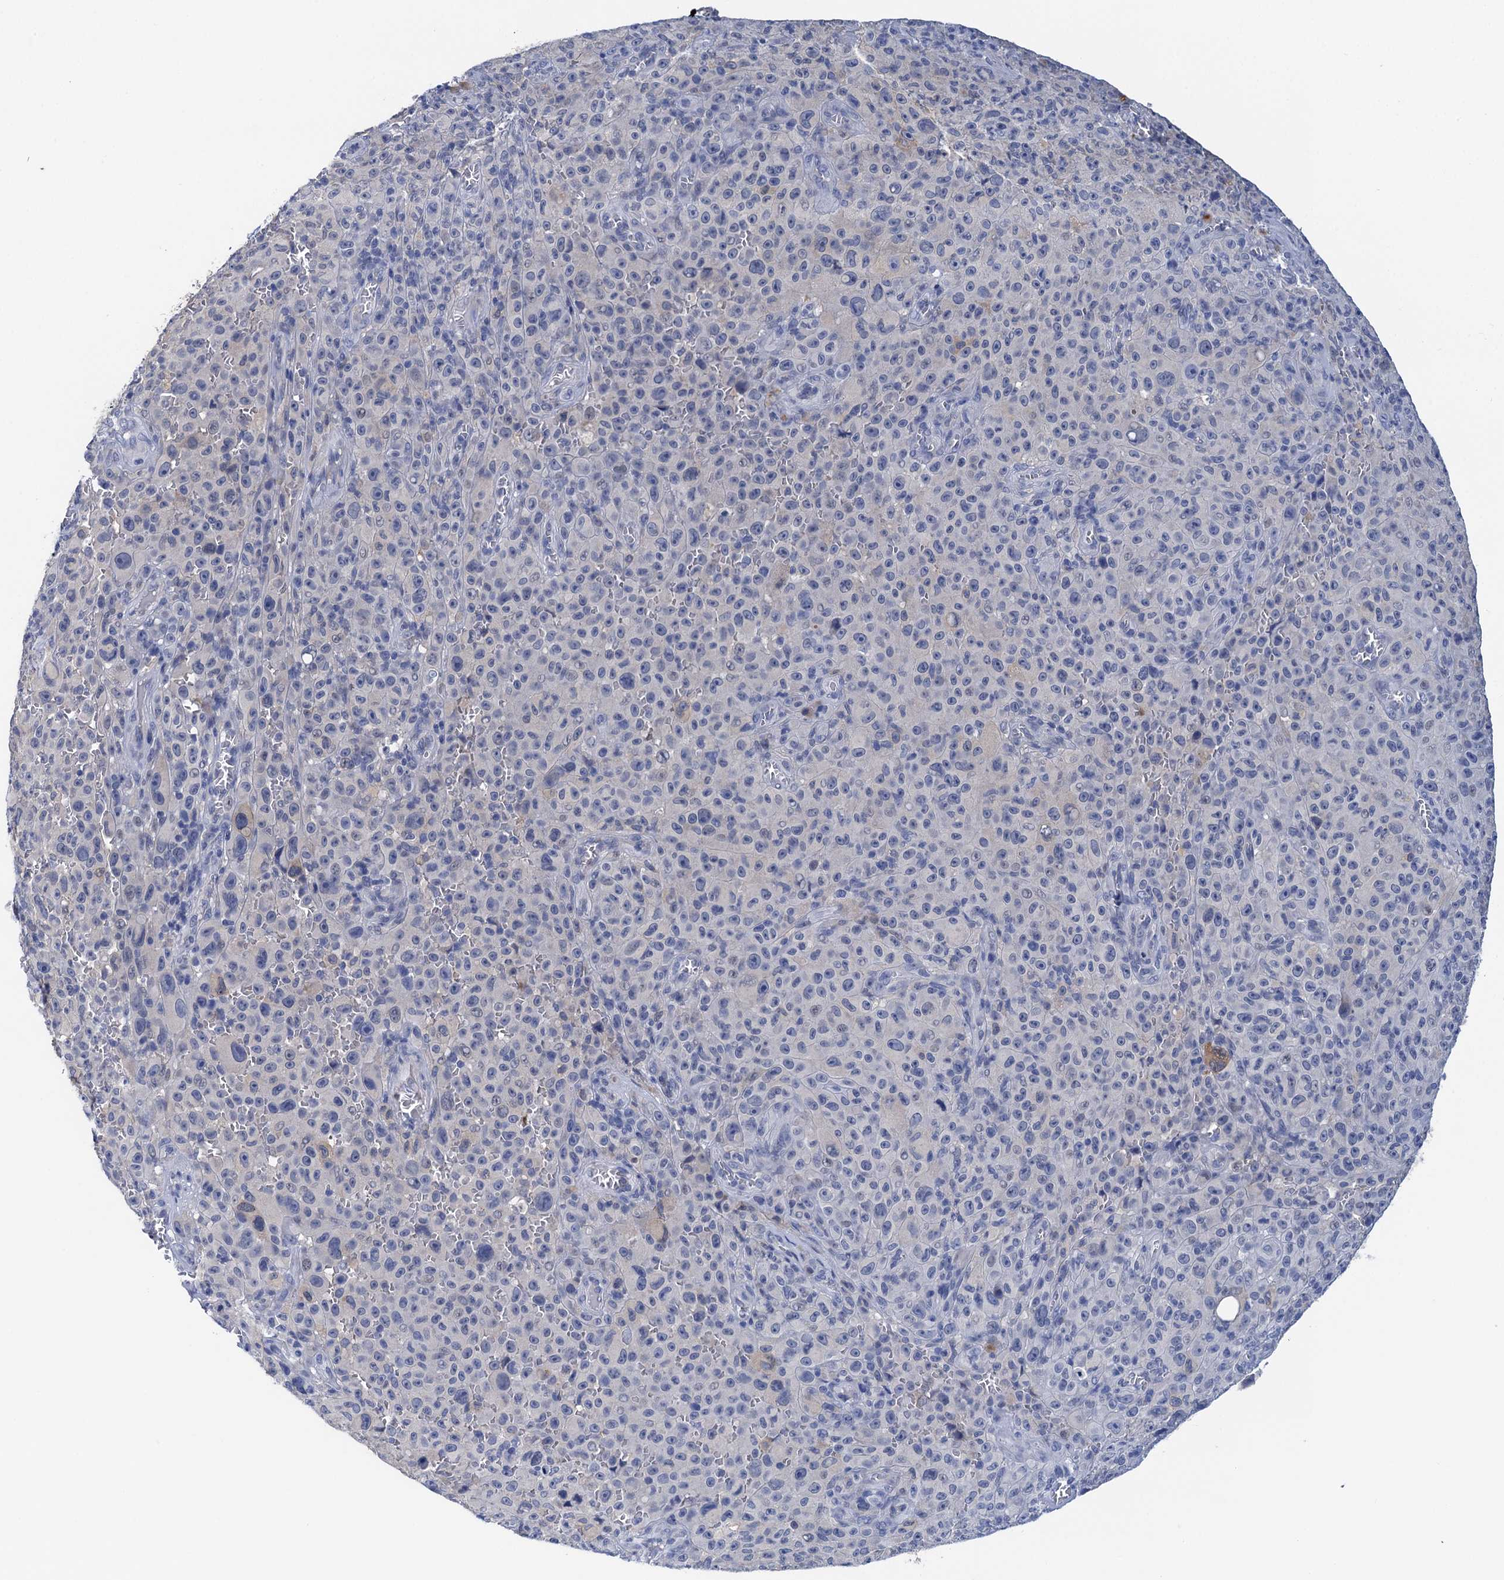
{"staining": {"intensity": "negative", "quantity": "none", "location": "none"}, "tissue": "melanoma", "cell_type": "Tumor cells", "image_type": "cancer", "snomed": [{"axis": "morphology", "description": "Malignant melanoma, NOS"}, {"axis": "topography", "description": "Skin"}], "caption": "An image of human melanoma is negative for staining in tumor cells.", "gene": "TMEM39B", "patient": {"sex": "female", "age": 82}}